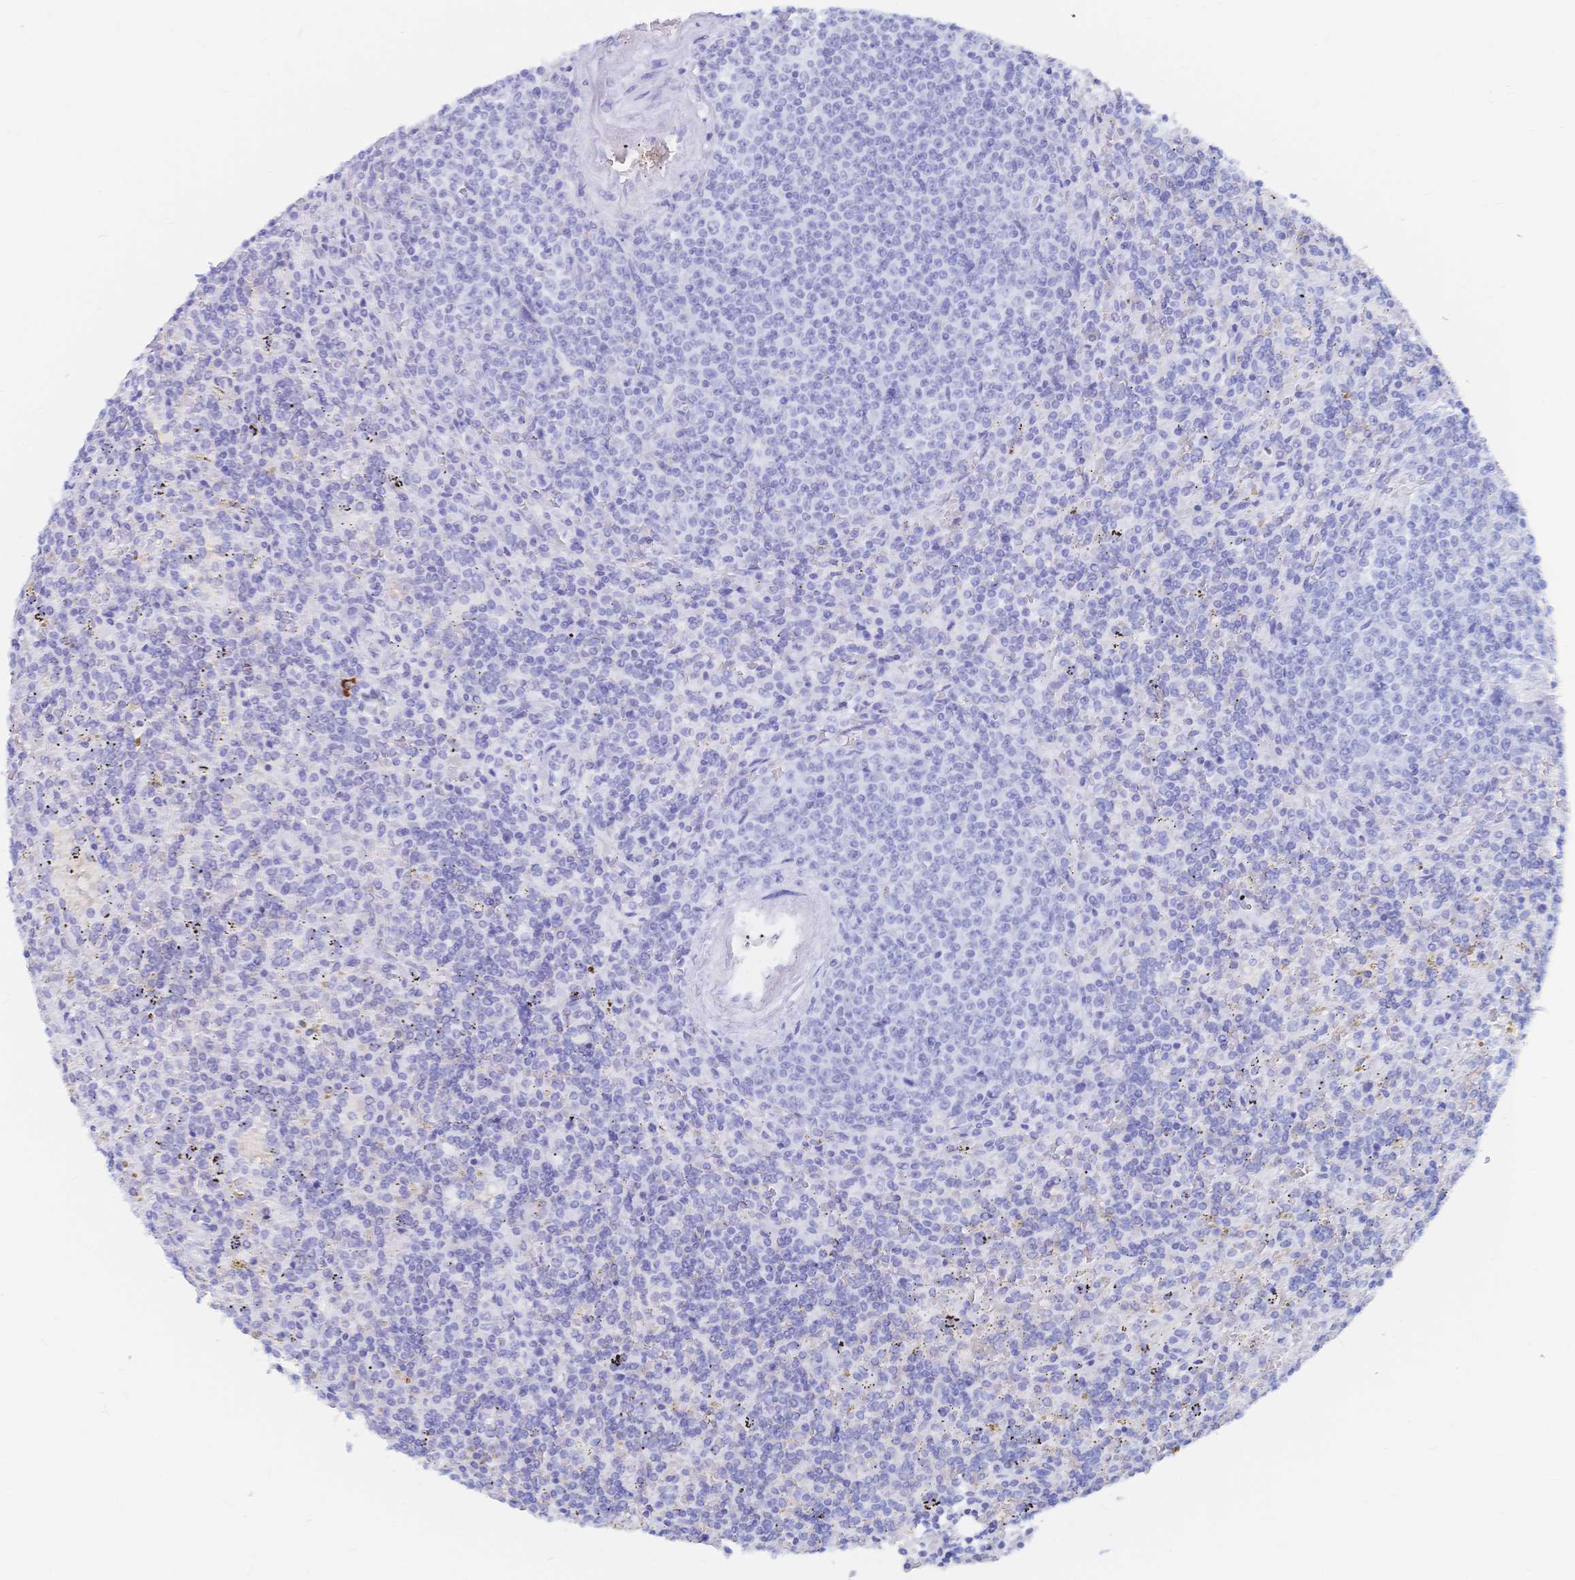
{"staining": {"intensity": "negative", "quantity": "none", "location": "none"}, "tissue": "lymphoma", "cell_type": "Tumor cells", "image_type": "cancer", "snomed": [{"axis": "morphology", "description": "Malignant lymphoma, non-Hodgkin's type, Low grade"}, {"axis": "topography", "description": "Spleen"}], "caption": "A high-resolution histopathology image shows IHC staining of low-grade malignant lymphoma, non-Hodgkin's type, which shows no significant positivity in tumor cells.", "gene": "IL2RB", "patient": {"sex": "male", "age": 67}}